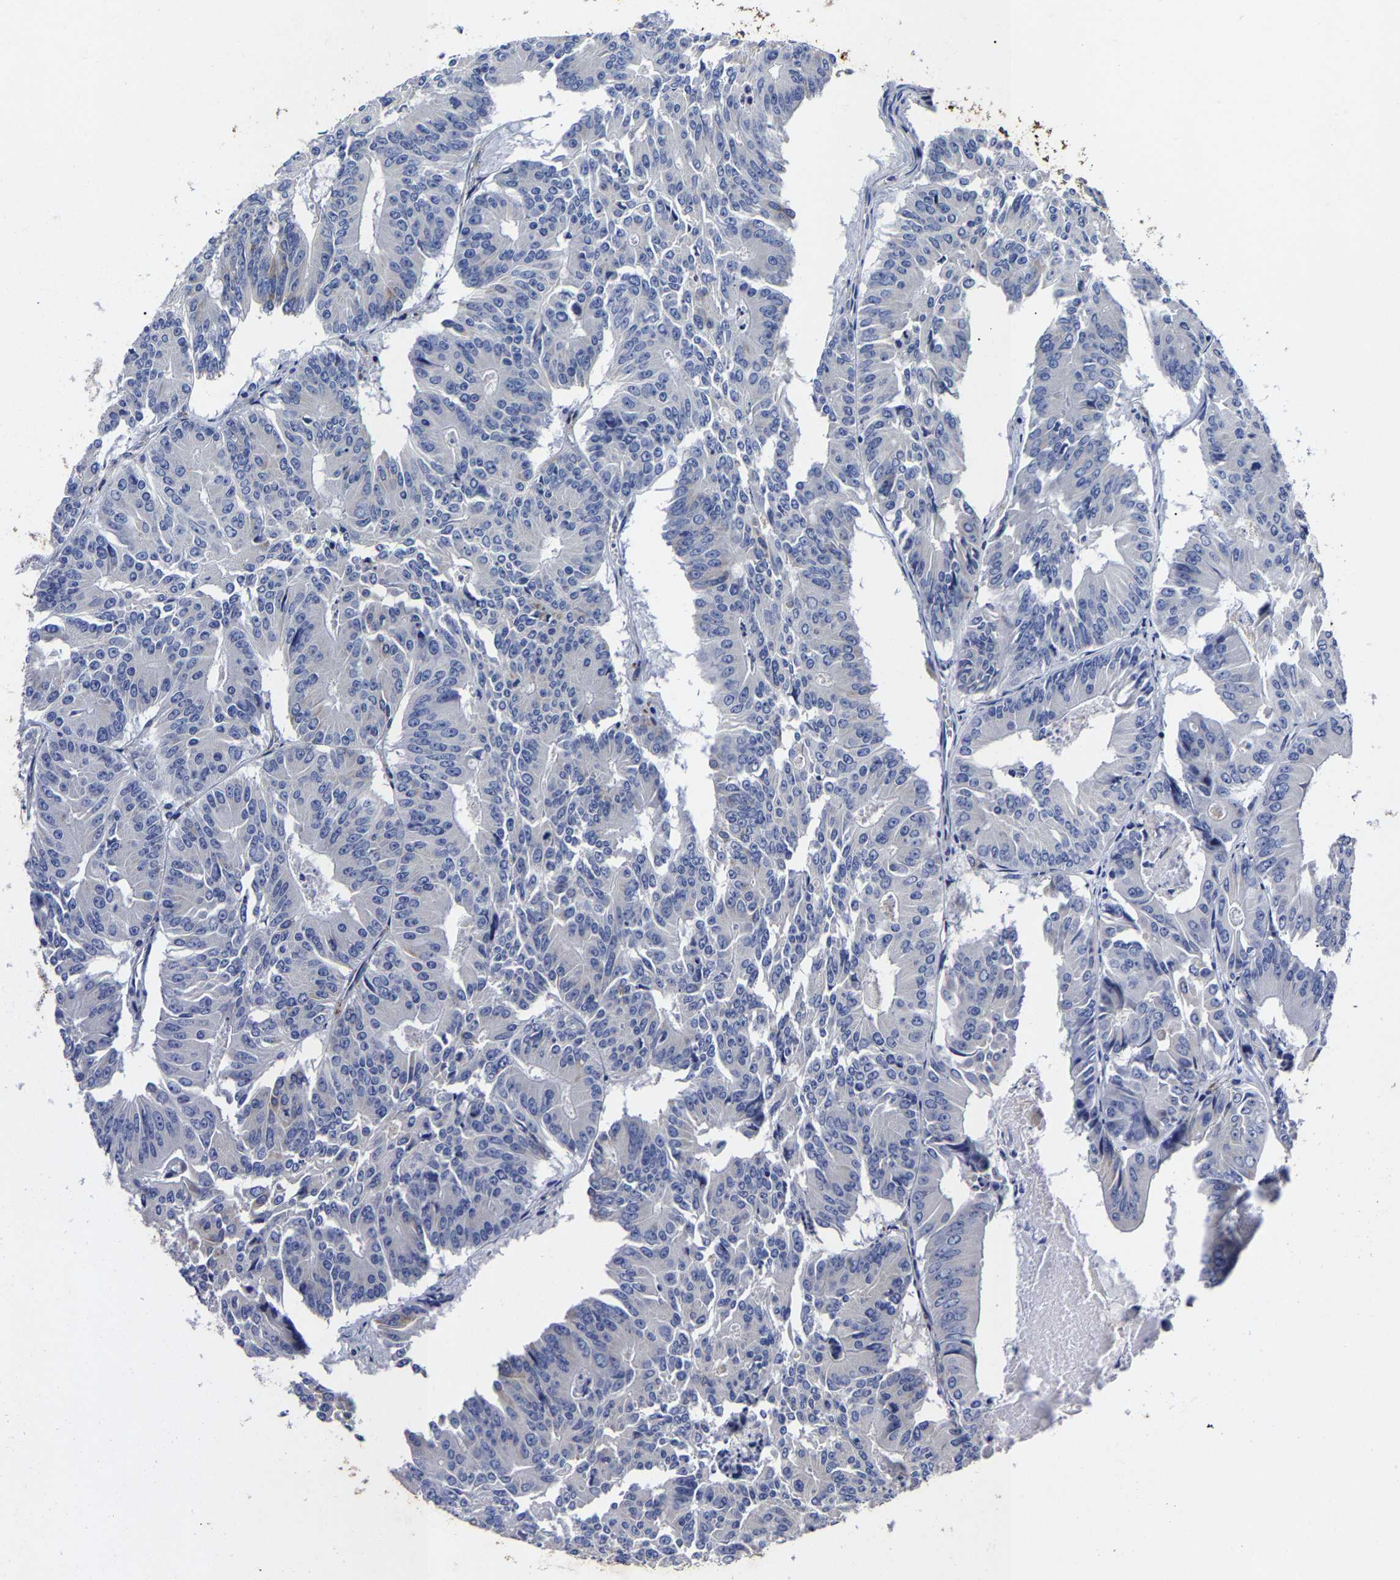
{"staining": {"intensity": "negative", "quantity": "none", "location": "none"}, "tissue": "colorectal cancer", "cell_type": "Tumor cells", "image_type": "cancer", "snomed": [{"axis": "morphology", "description": "Adenocarcinoma, NOS"}, {"axis": "topography", "description": "Colon"}], "caption": "There is no significant expression in tumor cells of adenocarcinoma (colorectal). (DAB (3,3'-diaminobenzidine) immunohistochemistry (IHC) visualized using brightfield microscopy, high magnification).", "gene": "AASS", "patient": {"sex": "male", "age": 87}}